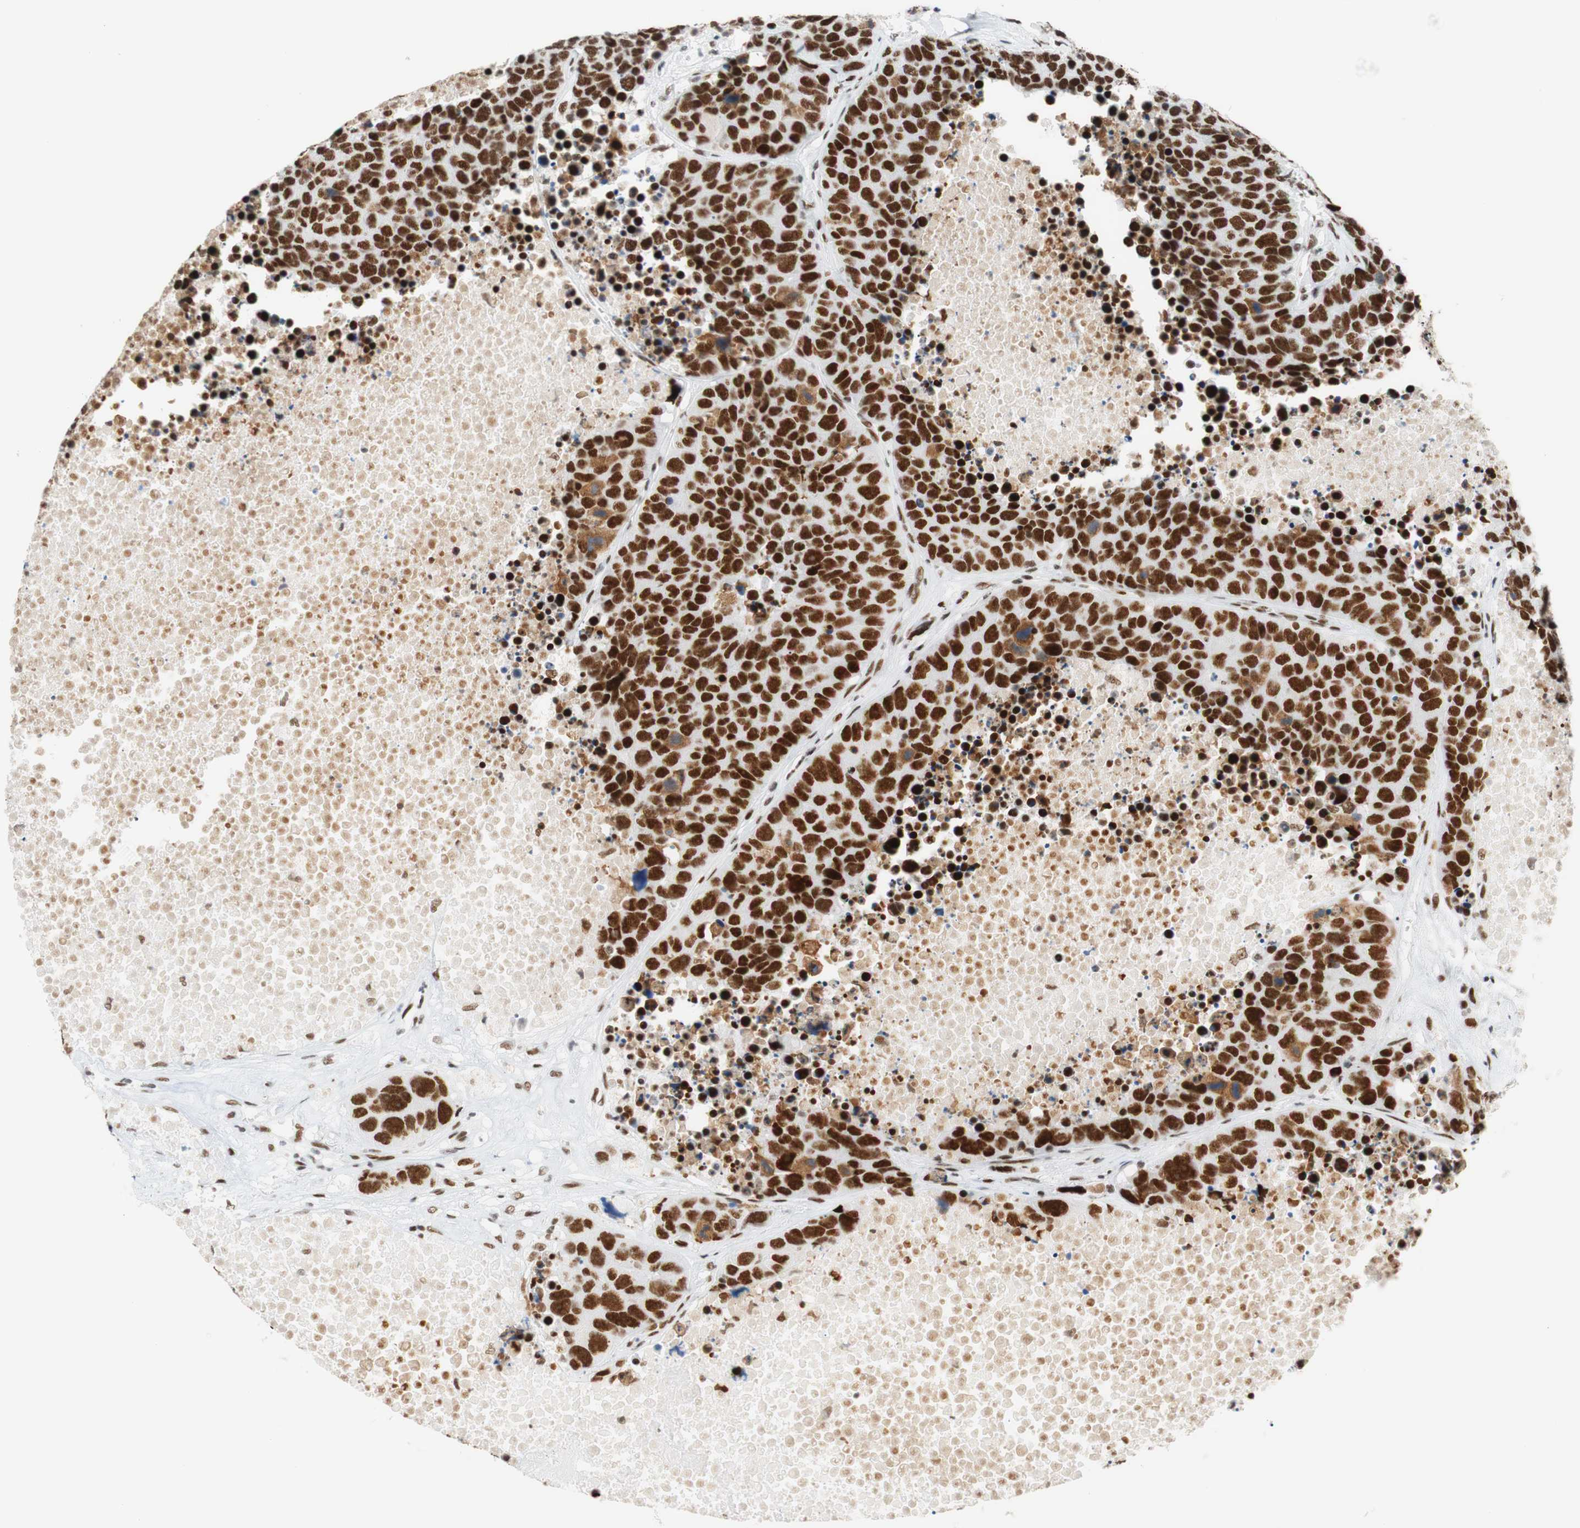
{"staining": {"intensity": "moderate", "quantity": ">75%", "location": "nuclear"}, "tissue": "carcinoid", "cell_type": "Tumor cells", "image_type": "cancer", "snomed": [{"axis": "morphology", "description": "Carcinoid, malignant, NOS"}, {"axis": "topography", "description": "Lung"}], "caption": "Human carcinoid (malignant) stained with a protein marker exhibits moderate staining in tumor cells.", "gene": "RNF20", "patient": {"sex": "male", "age": 60}}